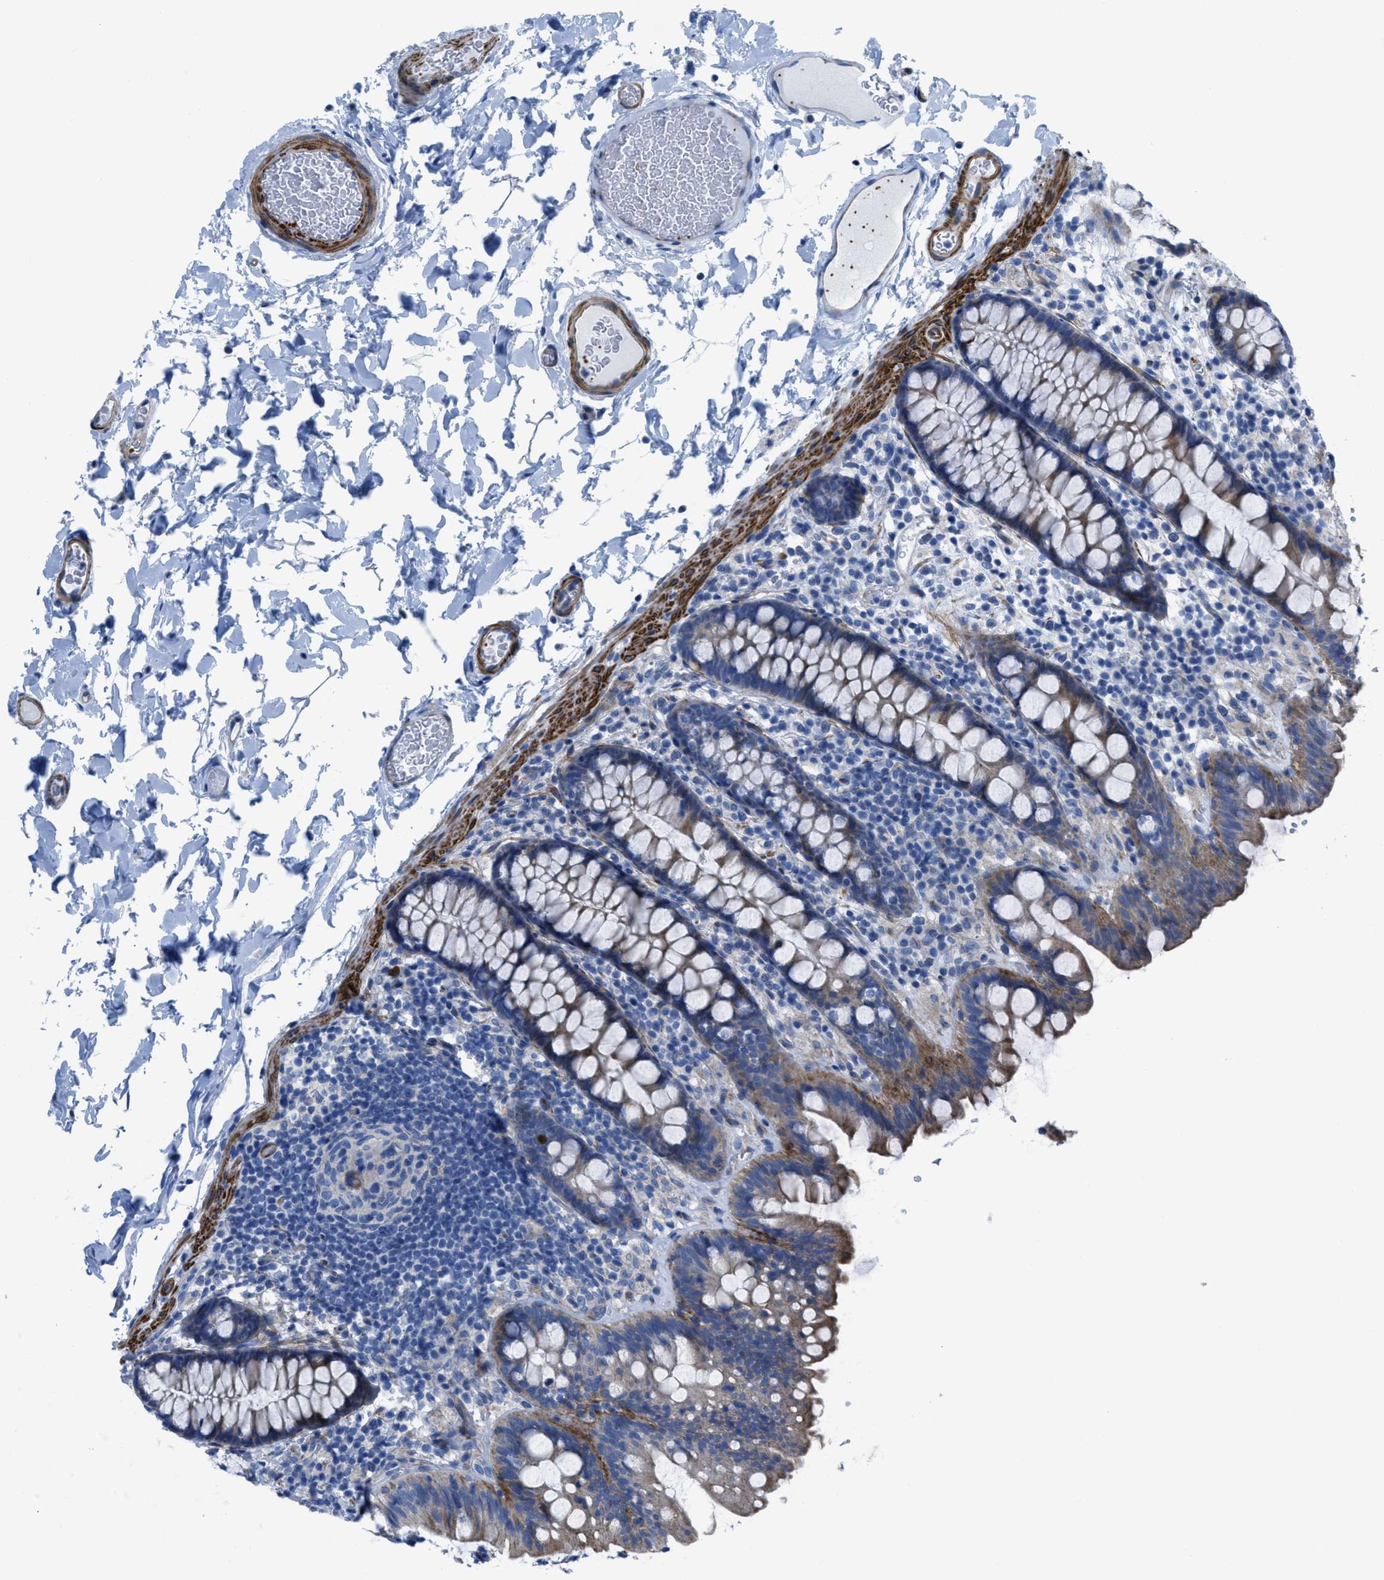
{"staining": {"intensity": "moderate", "quantity": "25%-75%", "location": "cytoplasmic/membranous"}, "tissue": "colon", "cell_type": "Endothelial cells", "image_type": "normal", "snomed": [{"axis": "morphology", "description": "Normal tissue, NOS"}, {"axis": "topography", "description": "Colon"}], "caption": "Unremarkable colon was stained to show a protein in brown. There is medium levels of moderate cytoplasmic/membranous expression in approximately 25%-75% of endothelial cells.", "gene": "KCNH7", "patient": {"sex": "female", "age": 80}}